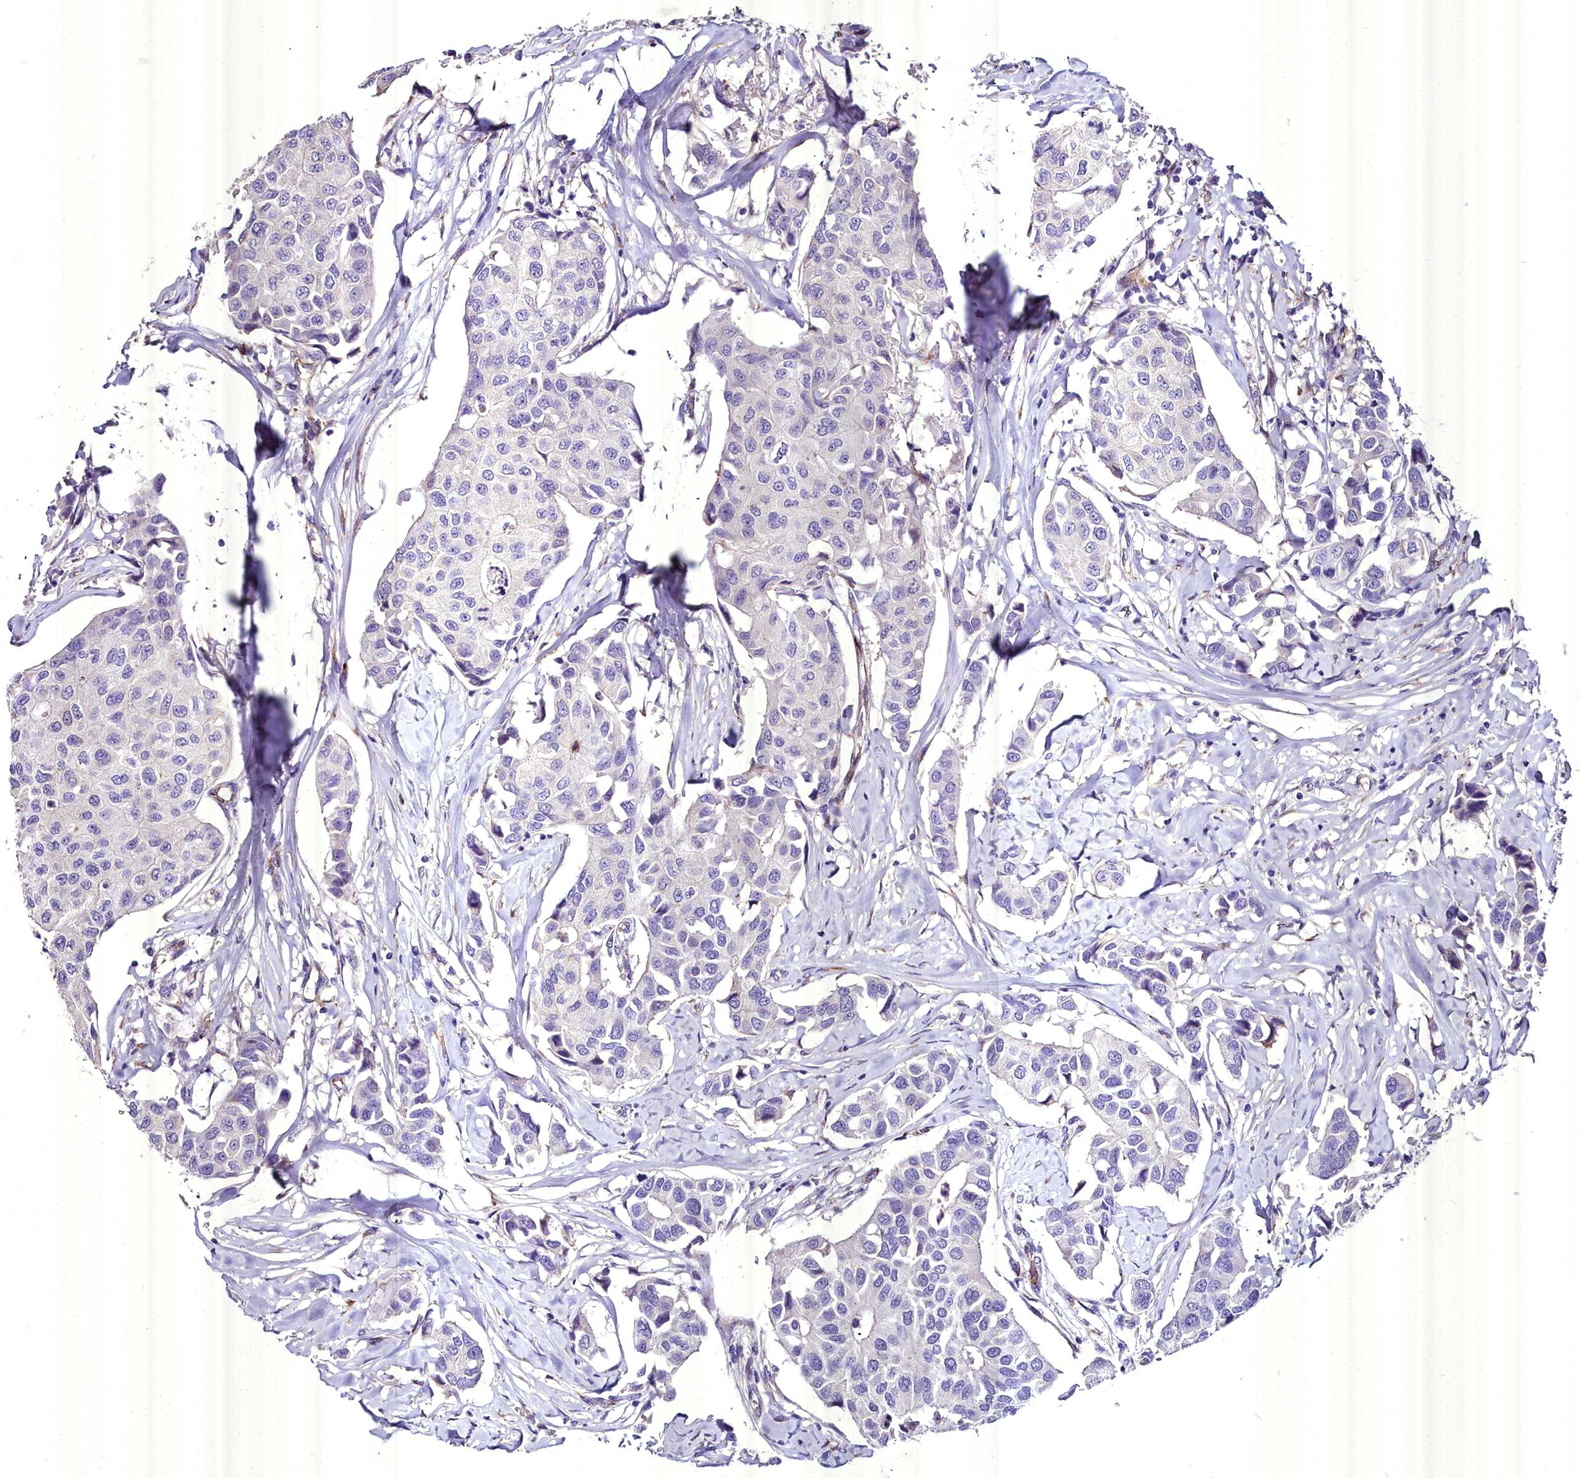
{"staining": {"intensity": "negative", "quantity": "none", "location": "none"}, "tissue": "breast cancer", "cell_type": "Tumor cells", "image_type": "cancer", "snomed": [{"axis": "morphology", "description": "Duct carcinoma"}, {"axis": "topography", "description": "Breast"}], "caption": "Human breast cancer (infiltrating ductal carcinoma) stained for a protein using IHC exhibits no staining in tumor cells.", "gene": "MS4A18", "patient": {"sex": "female", "age": 80}}